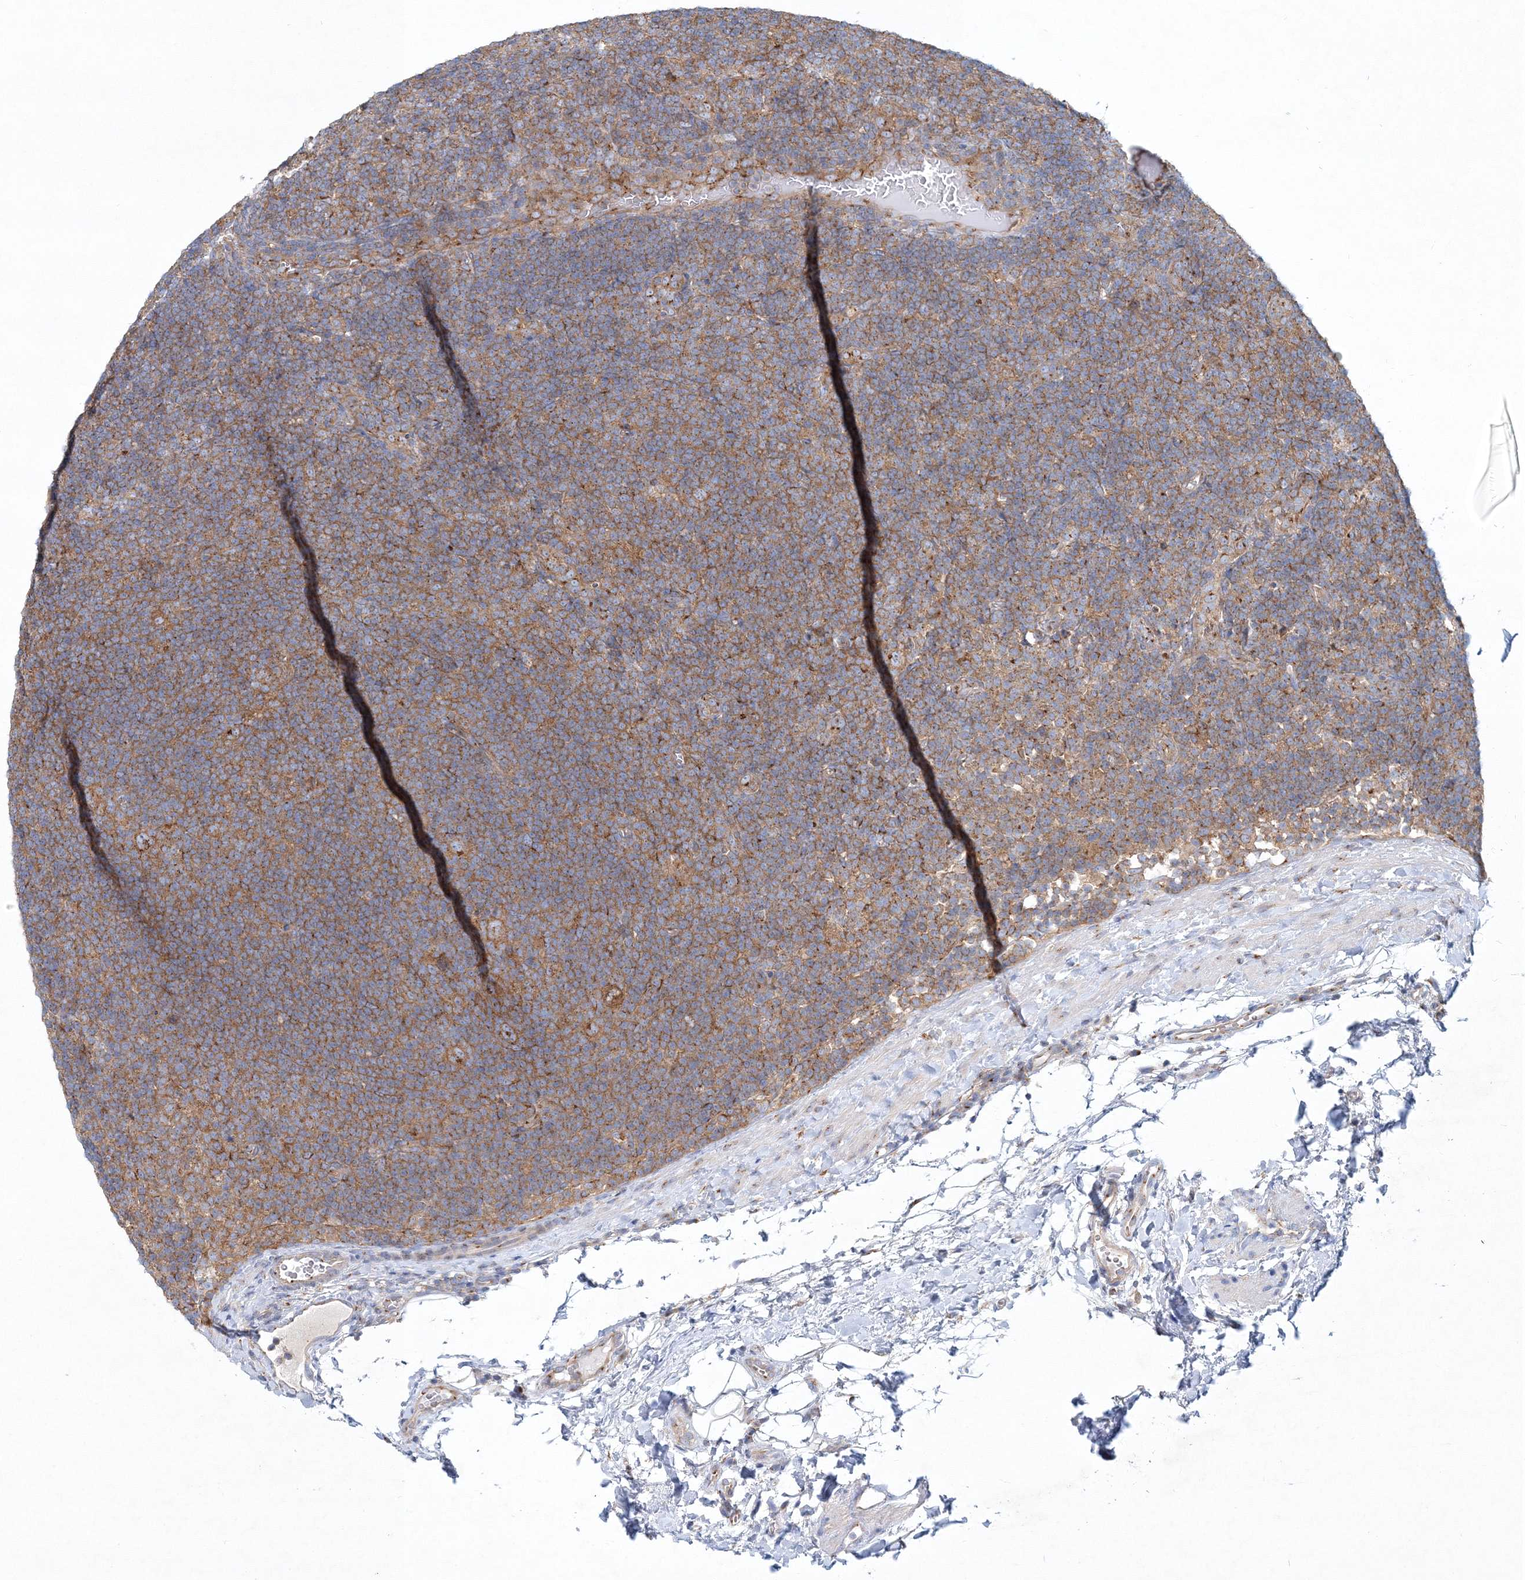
{"staining": {"intensity": "moderate", "quantity": ">75%", "location": "cytoplasmic/membranous"}, "tissue": "lymphoma", "cell_type": "Tumor cells", "image_type": "cancer", "snomed": [{"axis": "morphology", "description": "Hodgkin's disease, NOS"}, {"axis": "topography", "description": "Lymph node"}], "caption": "There is medium levels of moderate cytoplasmic/membranous staining in tumor cells of Hodgkin's disease, as demonstrated by immunohistochemical staining (brown color).", "gene": "SEC23IP", "patient": {"sex": "female", "age": 57}}